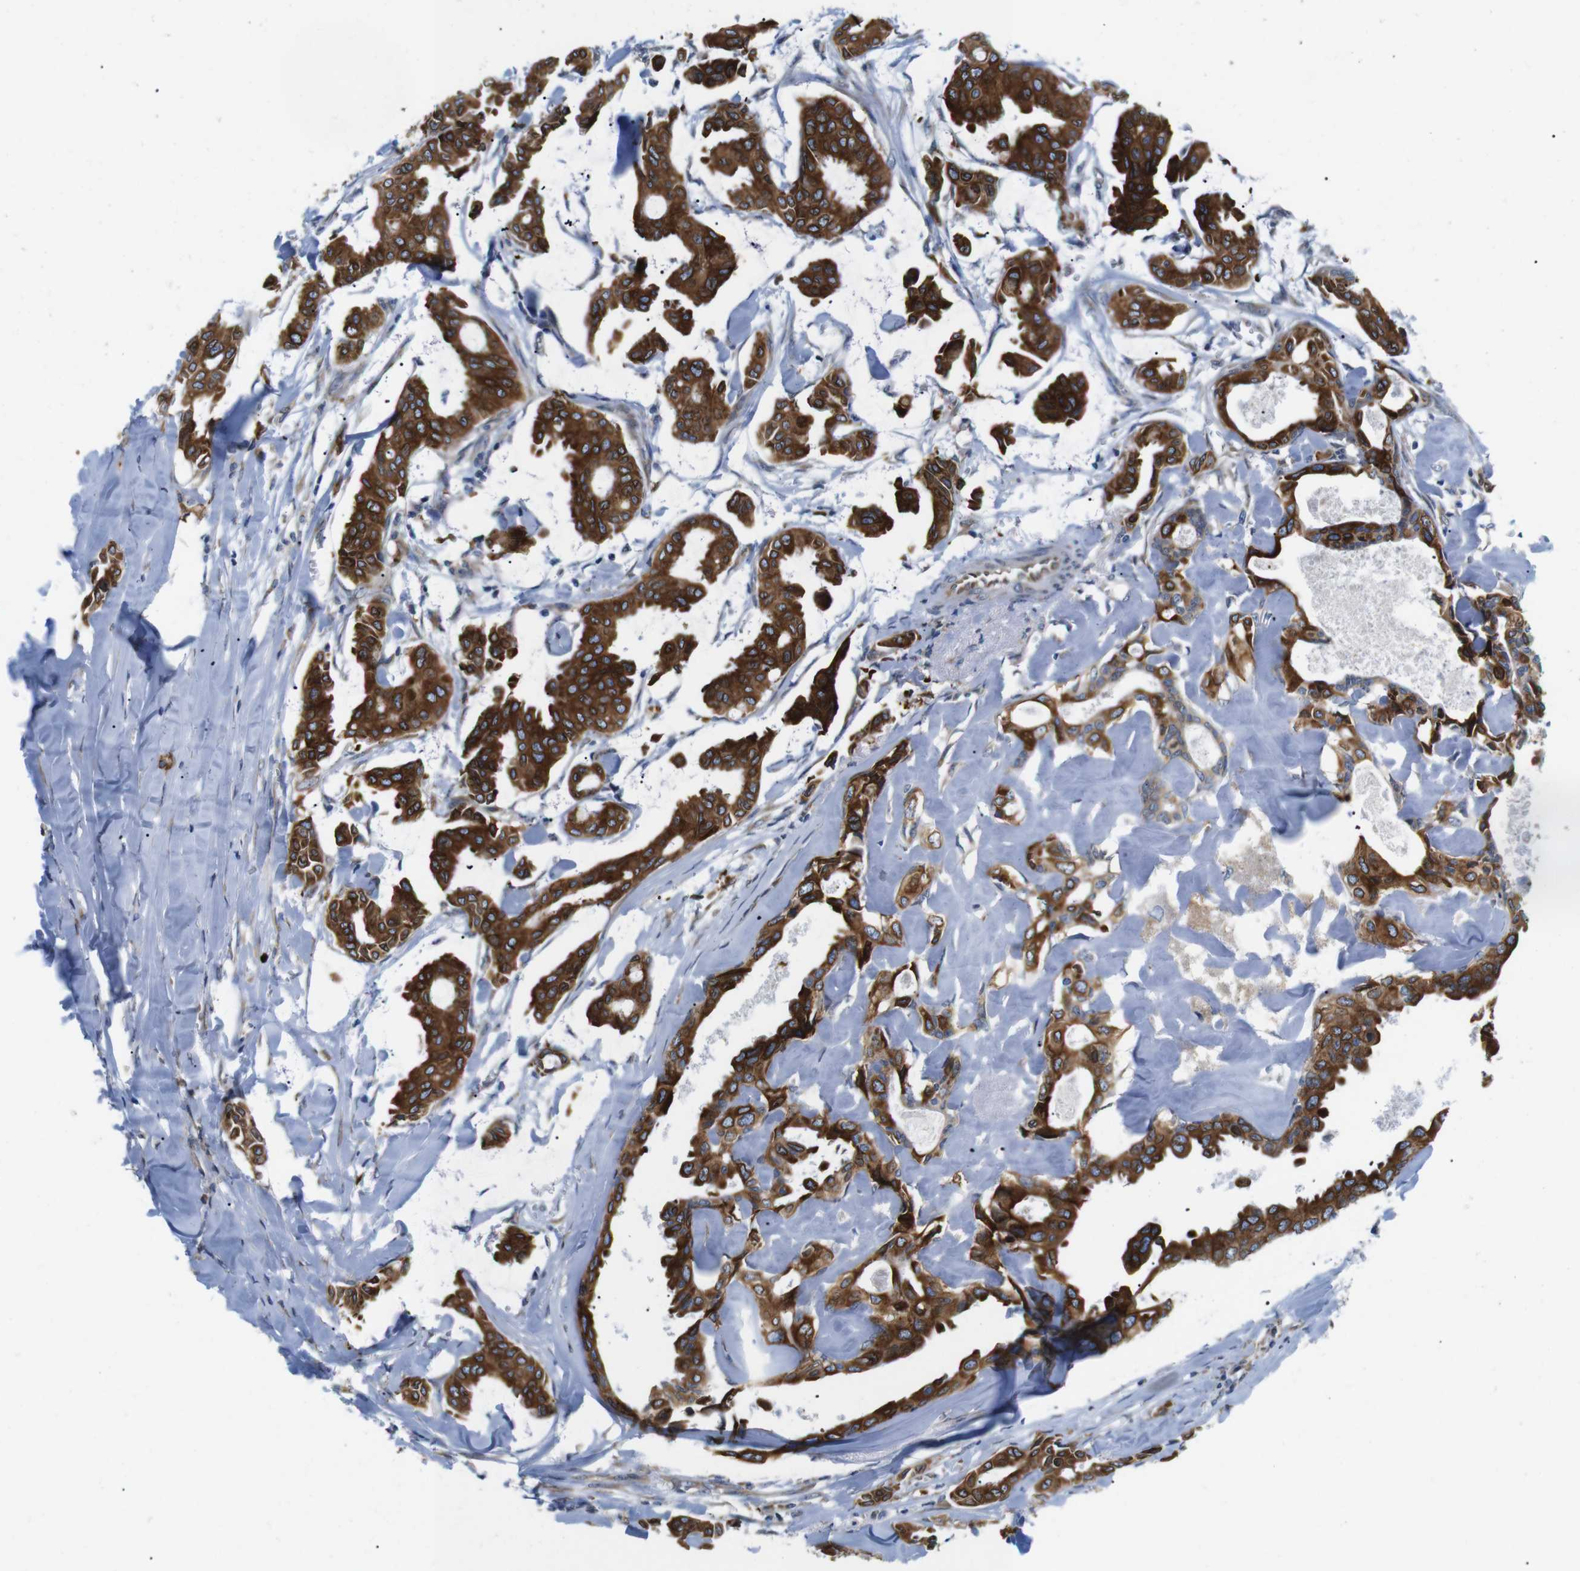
{"staining": {"intensity": "strong", "quantity": ">75%", "location": "cytoplasmic/membranous"}, "tissue": "head and neck cancer", "cell_type": "Tumor cells", "image_type": "cancer", "snomed": [{"axis": "morphology", "description": "Adenocarcinoma, NOS"}, {"axis": "topography", "description": "Salivary gland"}, {"axis": "topography", "description": "Head-Neck"}], "caption": "Head and neck cancer (adenocarcinoma) was stained to show a protein in brown. There is high levels of strong cytoplasmic/membranous expression in about >75% of tumor cells. (DAB (3,3'-diaminobenzidine) = brown stain, brightfield microscopy at high magnification).", "gene": "HACD3", "patient": {"sex": "female", "age": 59}}